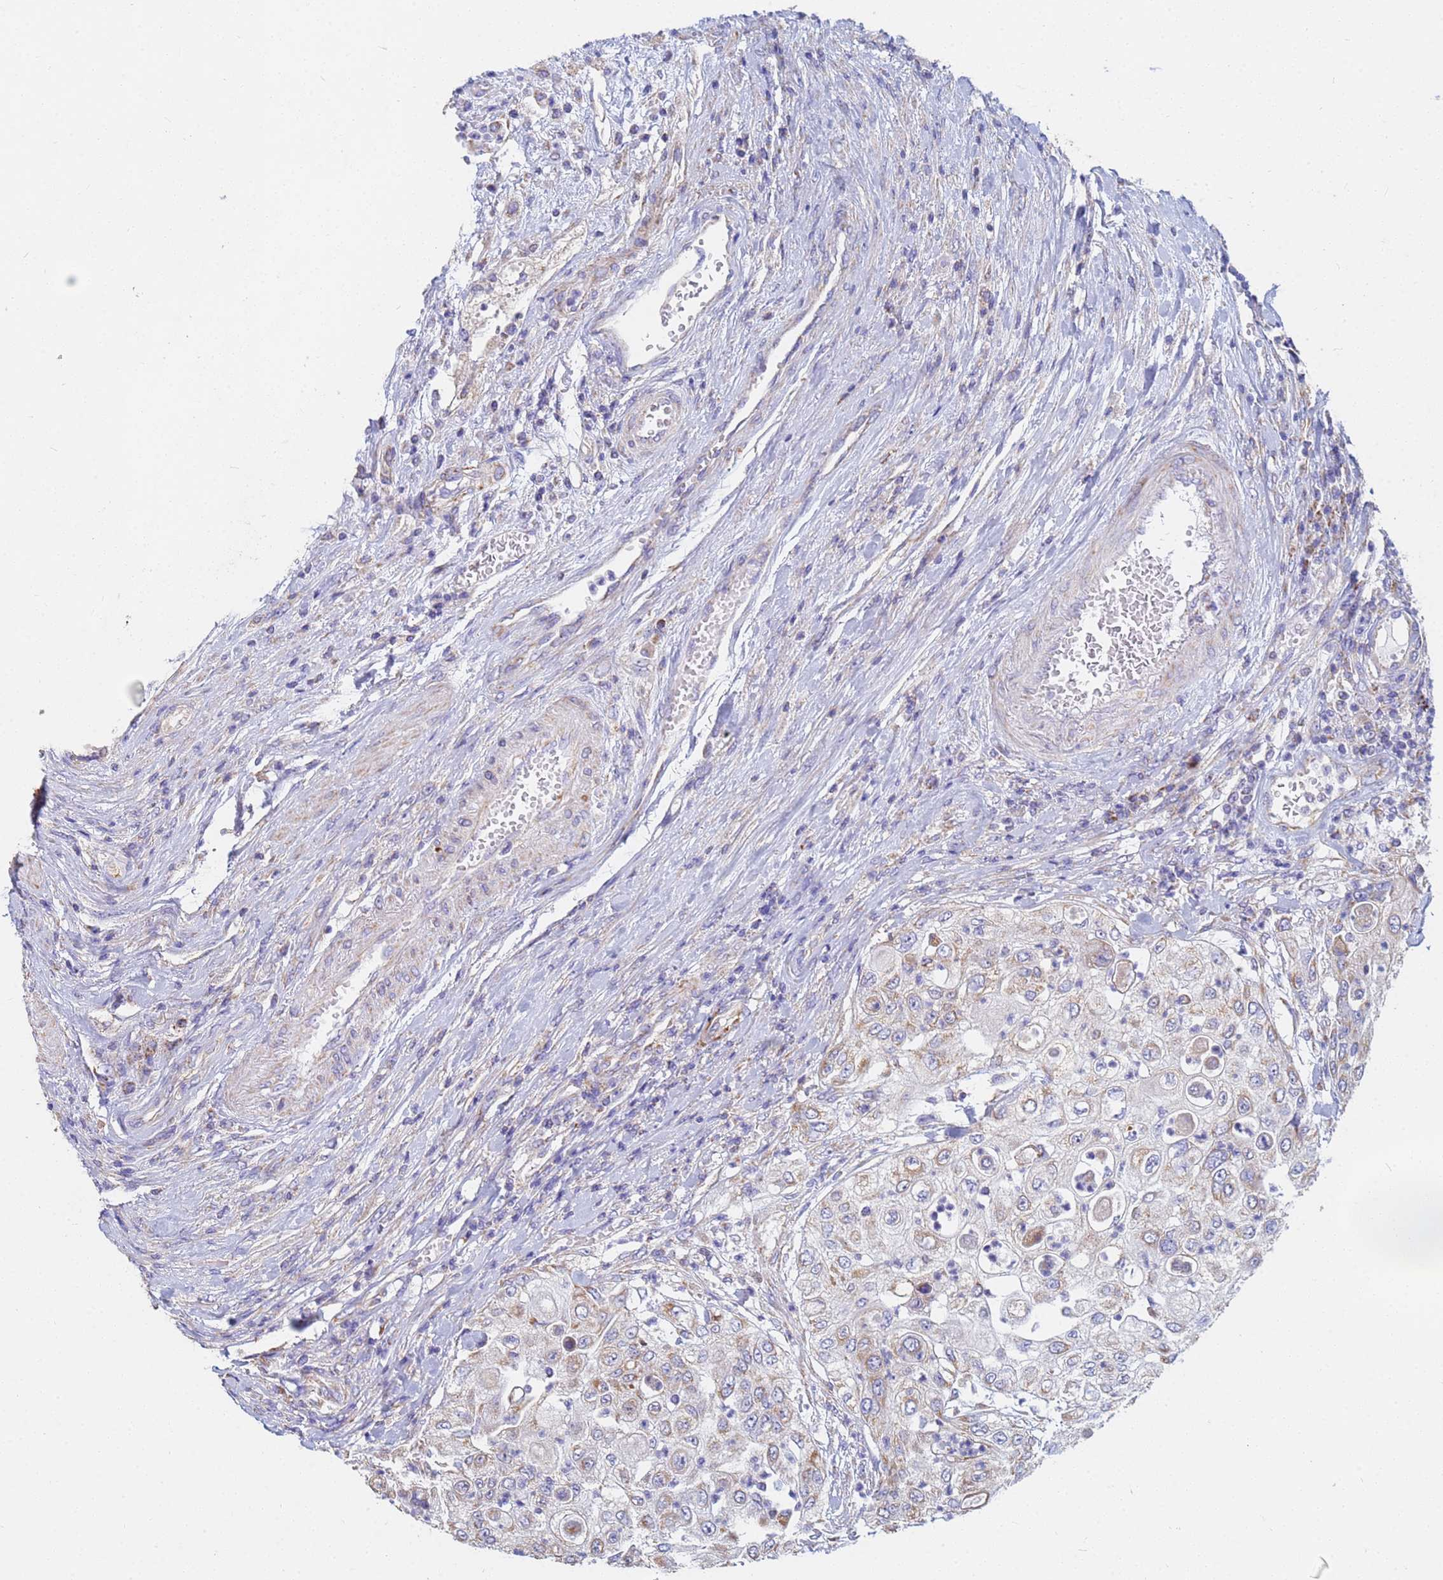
{"staining": {"intensity": "weak", "quantity": "<25%", "location": "cytoplasmic/membranous"}, "tissue": "urothelial cancer", "cell_type": "Tumor cells", "image_type": "cancer", "snomed": [{"axis": "morphology", "description": "Urothelial carcinoma, High grade"}, {"axis": "topography", "description": "Urinary bladder"}], "caption": "The IHC histopathology image has no significant expression in tumor cells of urothelial cancer tissue.", "gene": "UQCRH", "patient": {"sex": "female", "age": 79}}